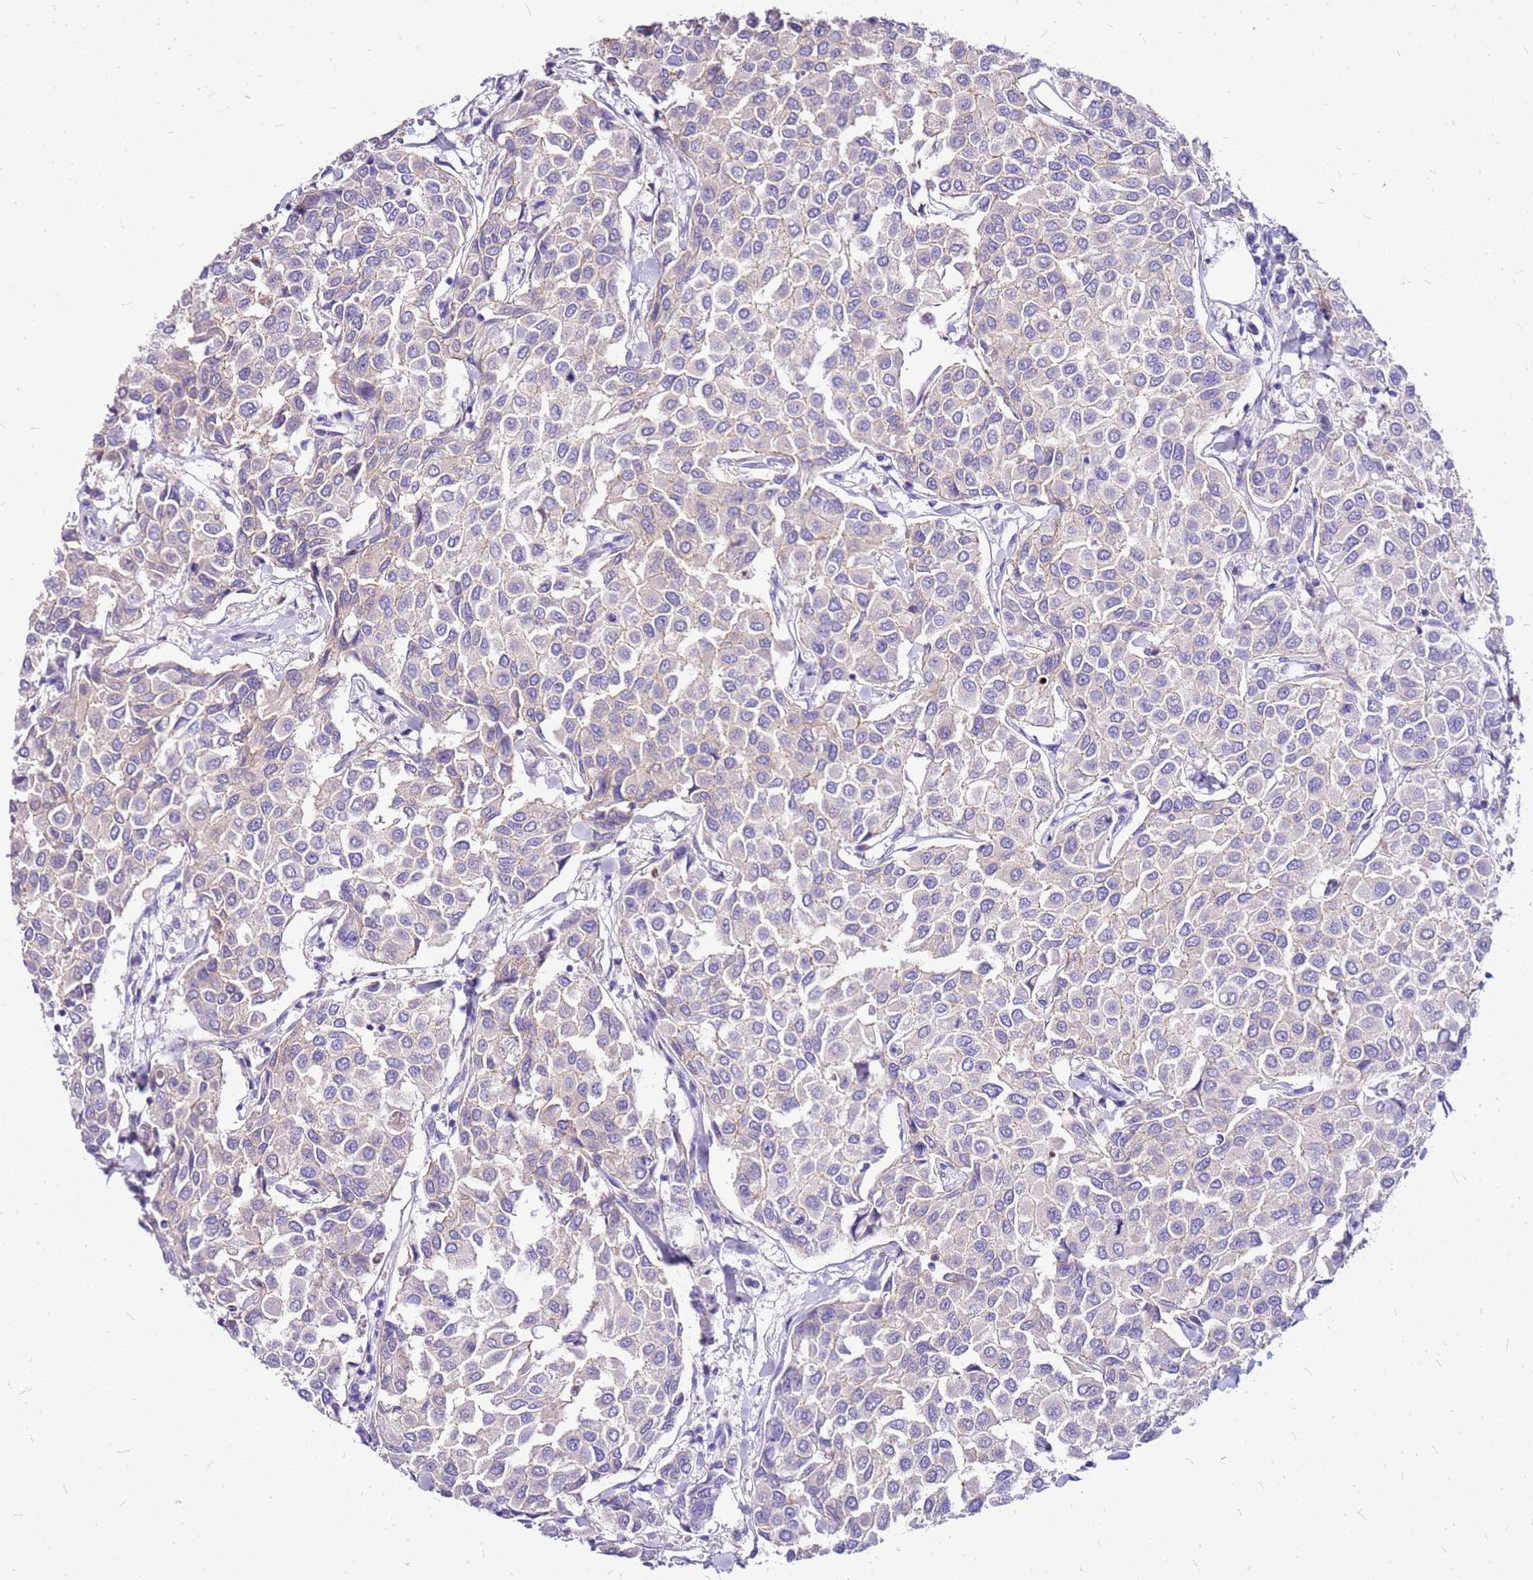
{"staining": {"intensity": "negative", "quantity": "none", "location": "none"}, "tissue": "breast cancer", "cell_type": "Tumor cells", "image_type": "cancer", "snomed": [{"axis": "morphology", "description": "Duct carcinoma"}, {"axis": "topography", "description": "Breast"}], "caption": "This is an IHC histopathology image of human breast cancer (invasive ductal carcinoma). There is no staining in tumor cells.", "gene": "DCDC2B", "patient": {"sex": "female", "age": 55}}